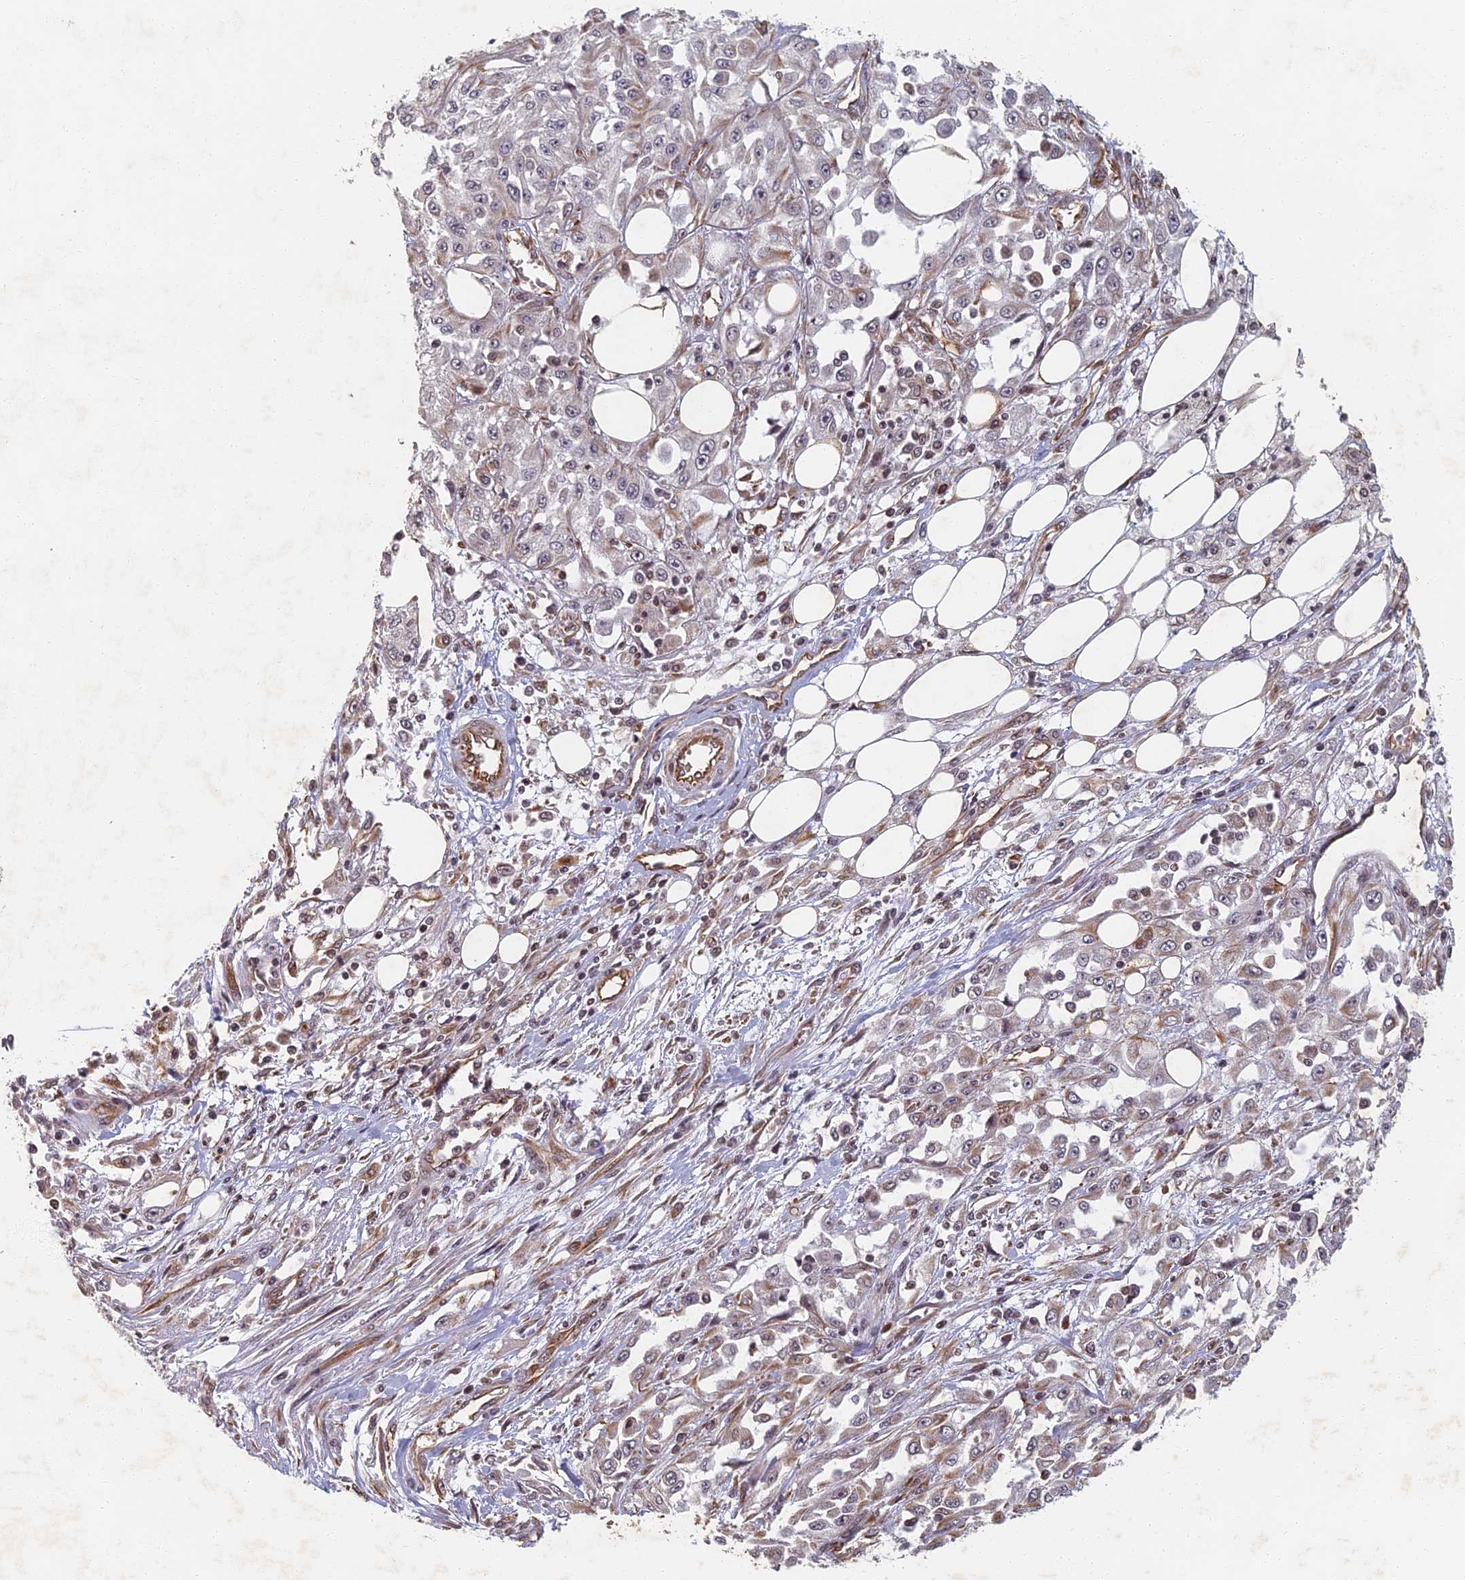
{"staining": {"intensity": "weak", "quantity": "<25%", "location": "cytoplasmic/membranous"}, "tissue": "skin cancer", "cell_type": "Tumor cells", "image_type": "cancer", "snomed": [{"axis": "morphology", "description": "Squamous cell carcinoma, NOS"}, {"axis": "morphology", "description": "Squamous cell carcinoma, metastatic, NOS"}, {"axis": "topography", "description": "Skin"}, {"axis": "topography", "description": "Lymph node"}], "caption": "Immunohistochemical staining of skin metastatic squamous cell carcinoma demonstrates no significant positivity in tumor cells.", "gene": "ABCB10", "patient": {"sex": "male", "age": 75}}